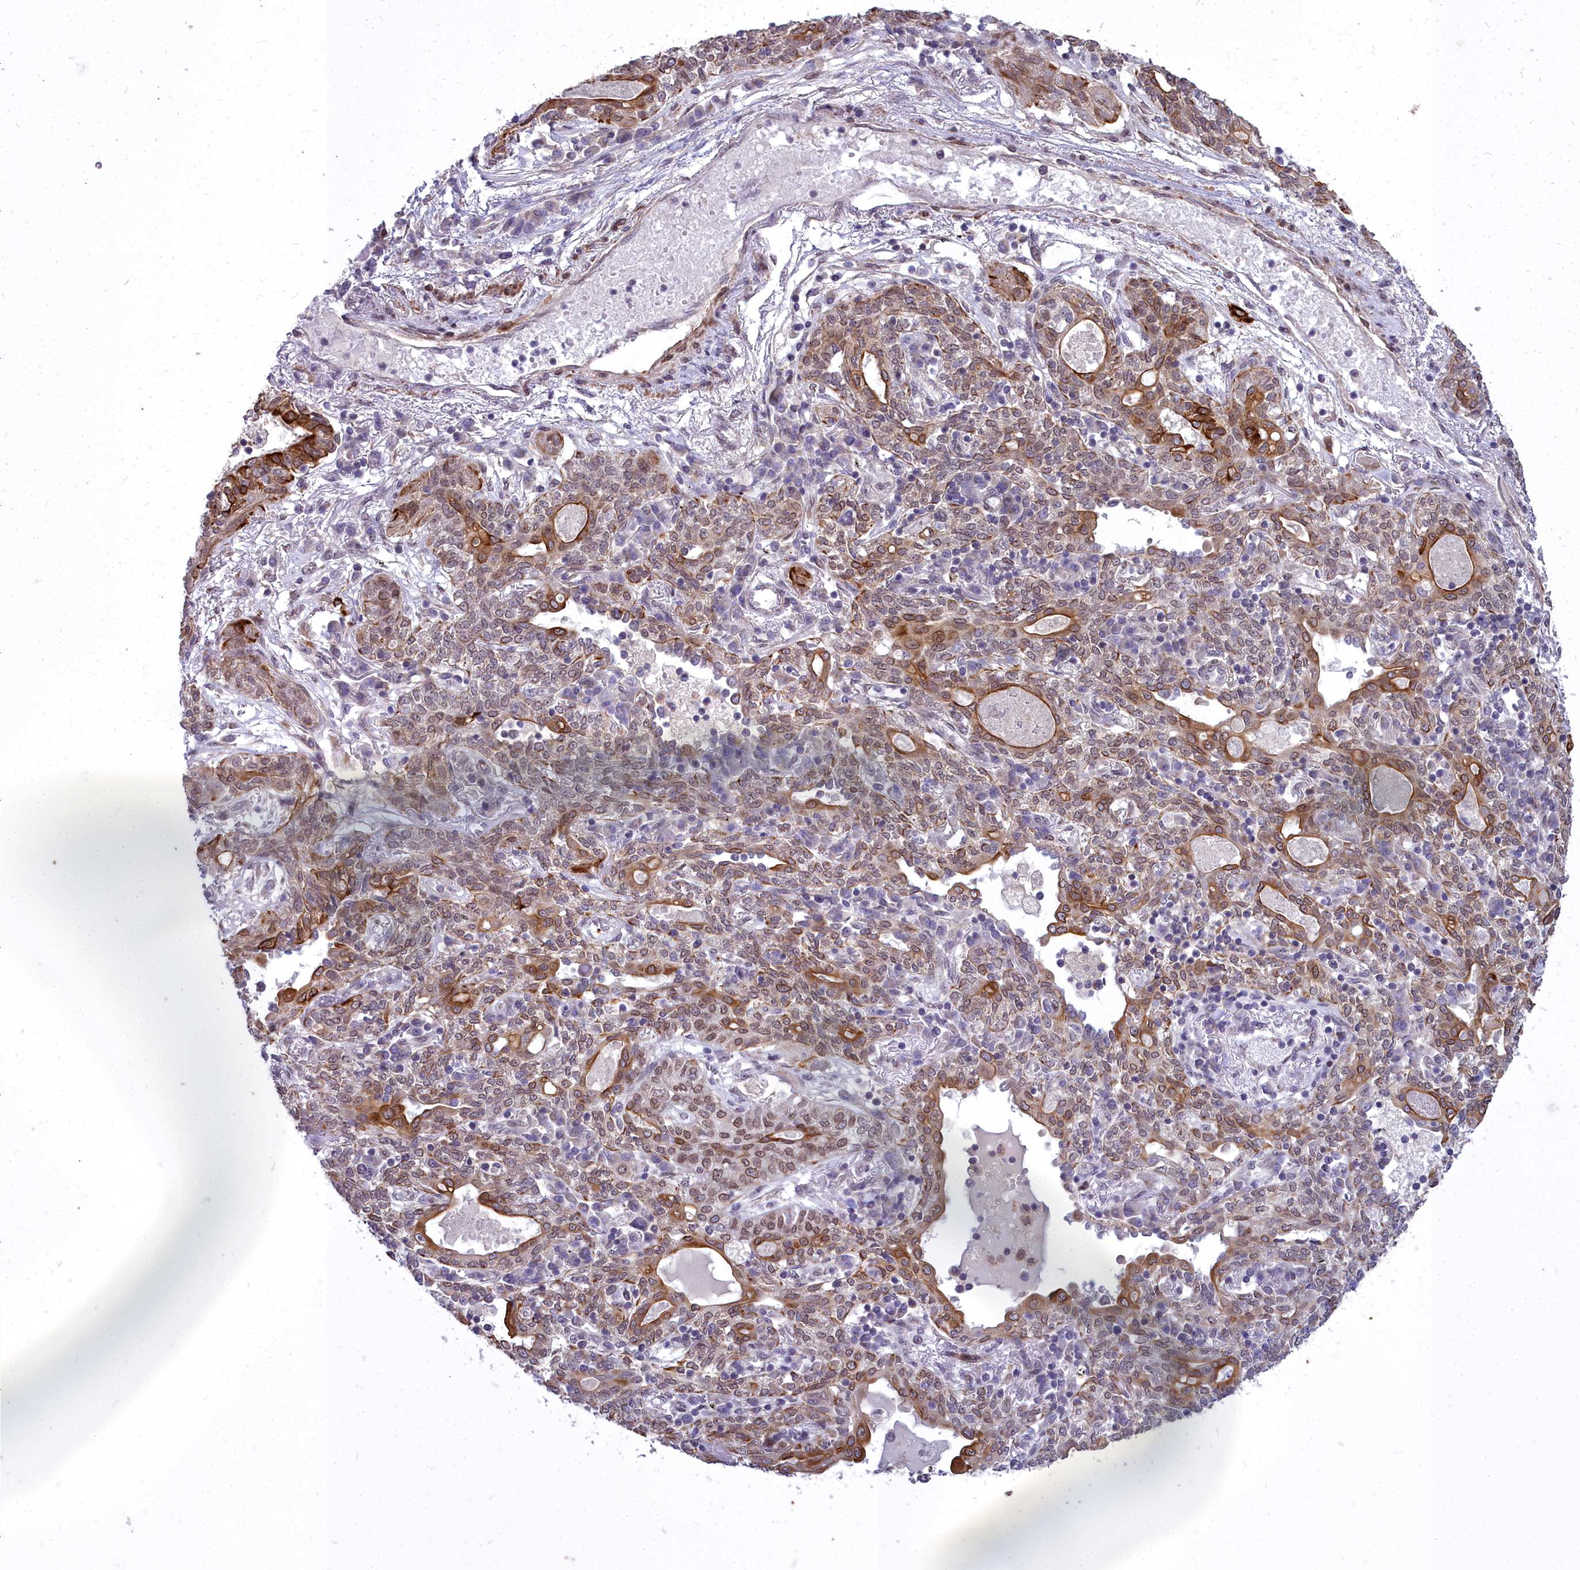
{"staining": {"intensity": "moderate", "quantity": "25%-75%", "location": "cytoplasmic/membranous,nuclear"}, "tissue": "lung cancer", "cell_type": "Tumor cells", "image_type": "cancer", "snomed": [{"axis": "morphology", "description": "Squamous cell carcinoma, NOS"}, {"axis": "topography", "description": "Lung"}], "caption": "This is a histology image of IHC staining of lung cancer (squamous cell carcinoma), which shows moderate staining in the cytoplasmic/membranous and nuclear of tumor cells.", "gene": "ABCB8", "patient": {"sex": "female", "age": 70}}